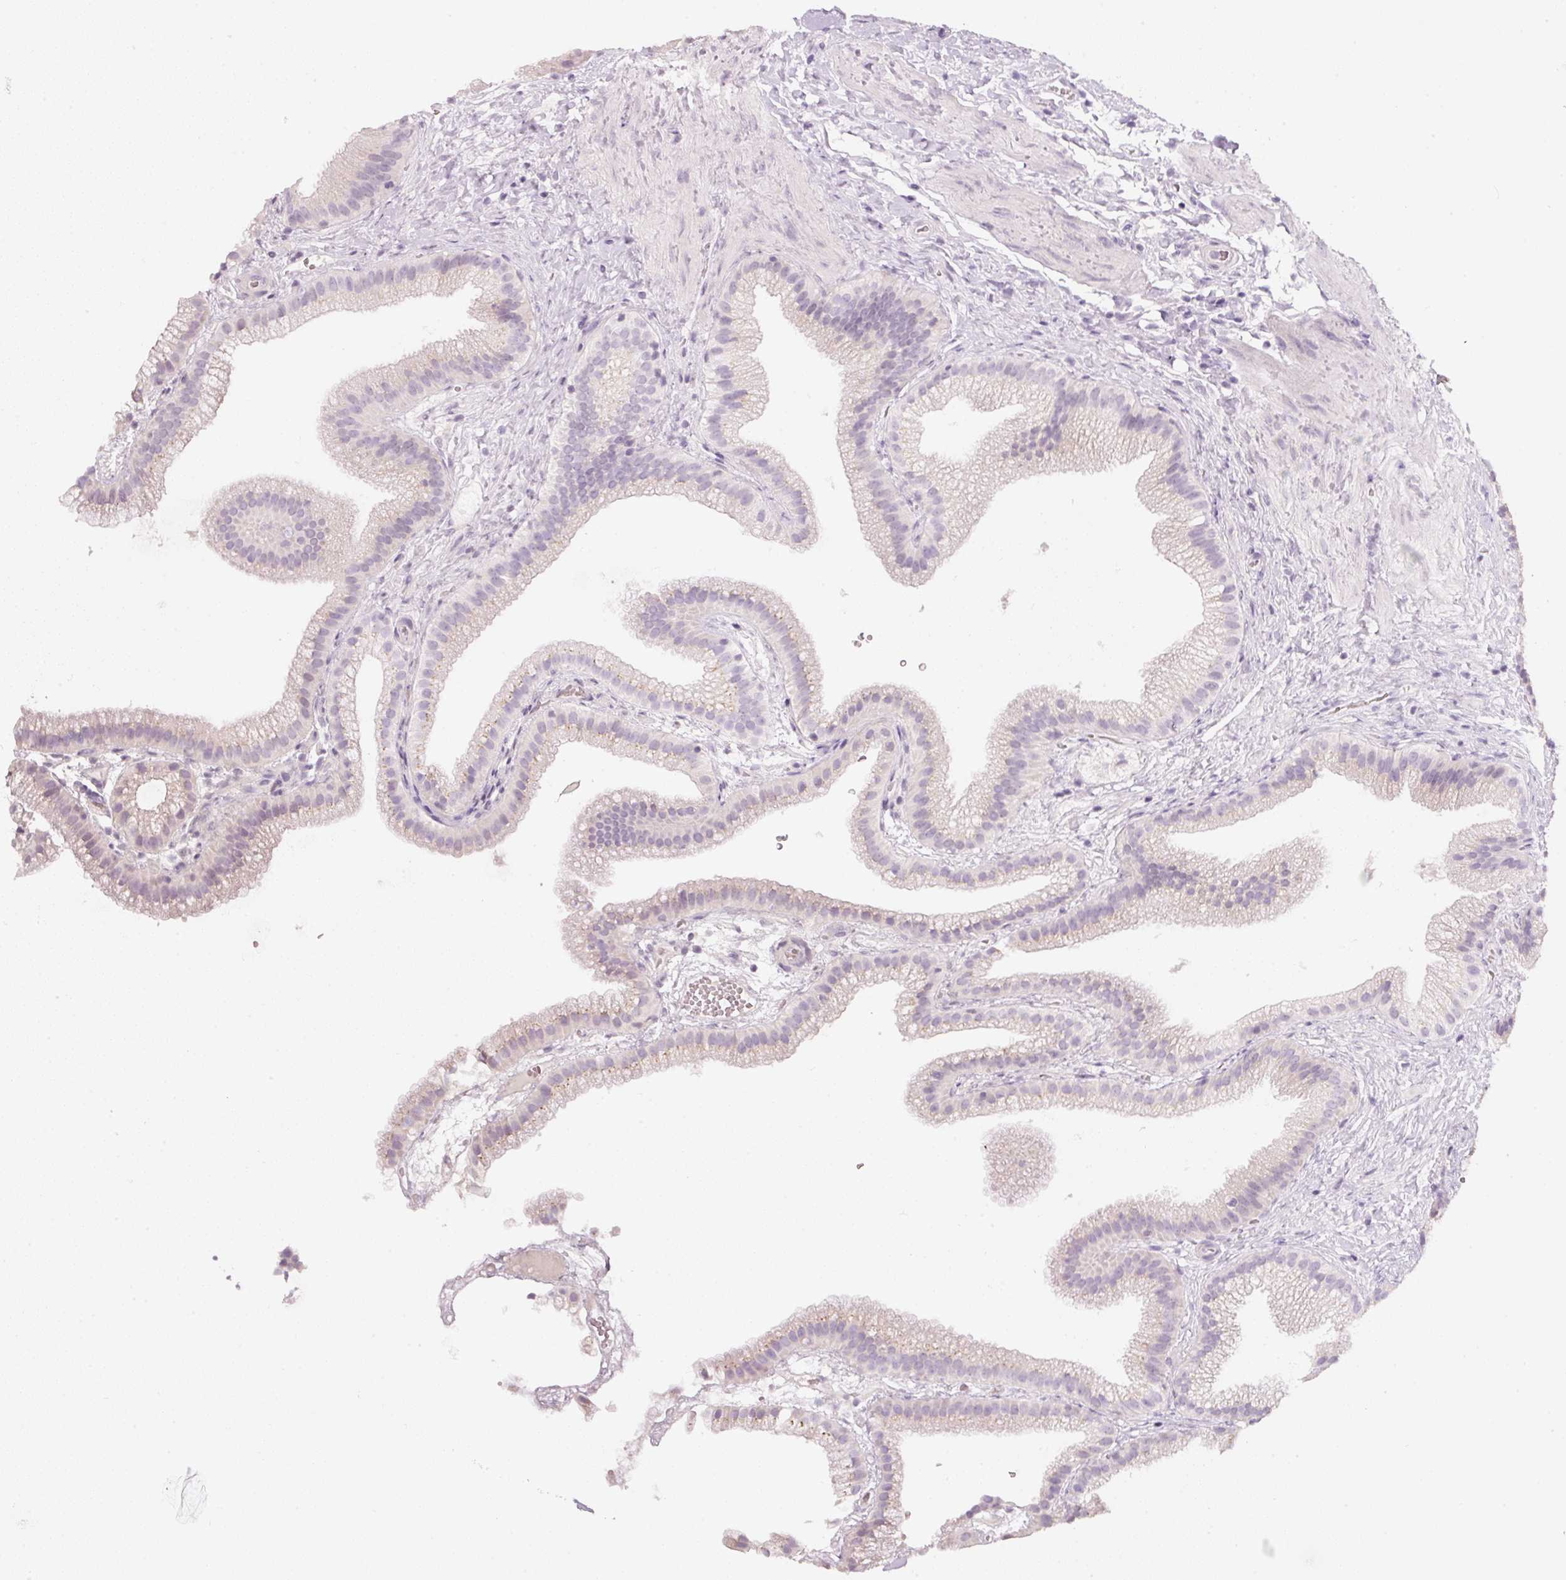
{"staining": {"intensity": "weak", "quantity": "<25%", "location": "cytoplasmic/membranous"}, "tissue": "gallbladder", "cell_type": "Glandular cells", "image_type": "normal", "snomed": [{"axis": "morphology", "description": "Normal tissue, NOS"}, {"axis": "topography", "description": "Gallbladder"}], "caption": "This is a image of immunohistochemistry staining of normal gallbladder, which shows no positivity in glandular cells. (DAB (3,3'-diaminobenzidine) IHC with hematoxylin counter stain).", "gene": "ENSG00000206549", "patient": {"sex": "female", "age": 63}}